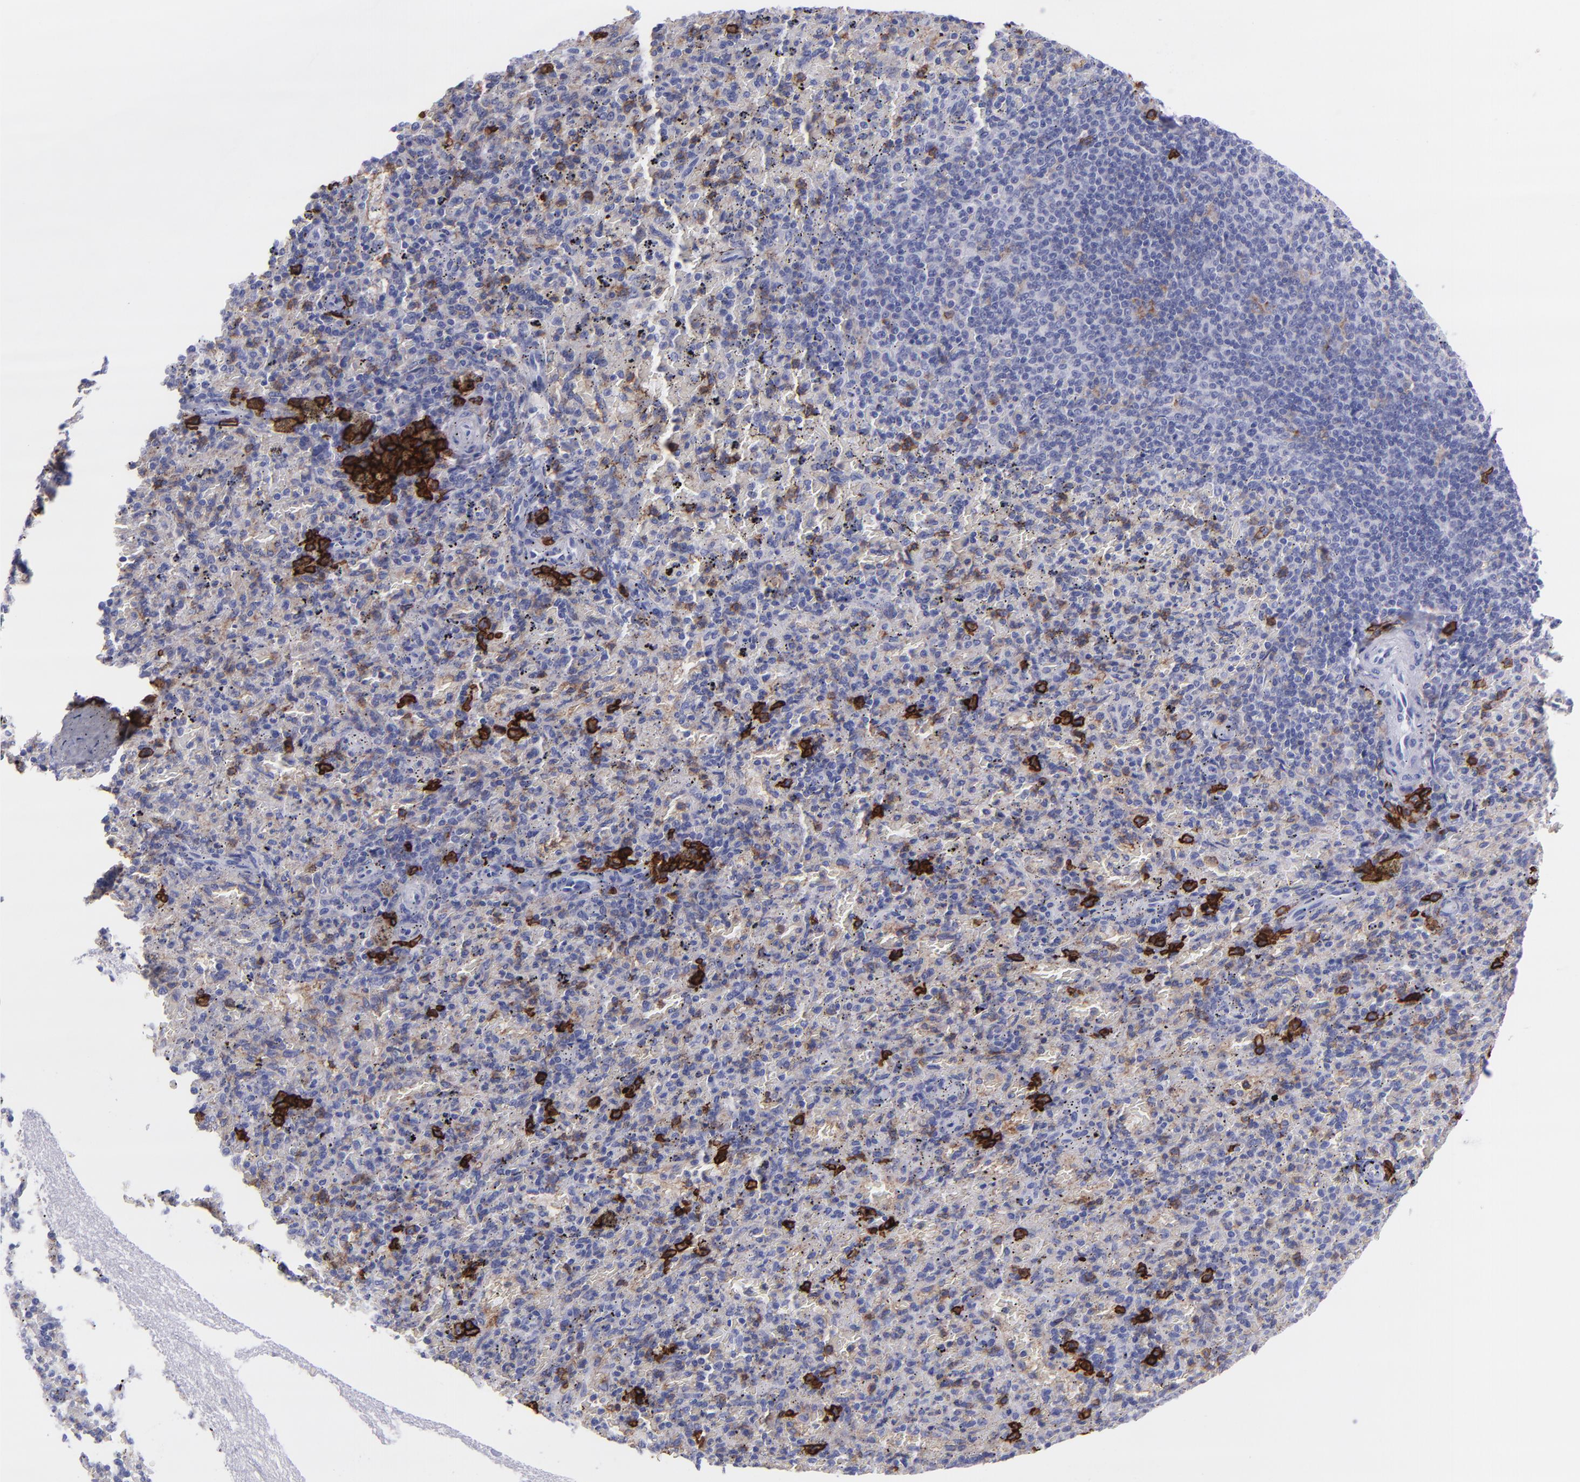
{"staining": {"intensity": "strong", "quantity": "<25%", "location": "cytoplasmic/membranous"}, "tissue": "spleen", "cell_type": "Cells in red pulp", "image_type": "normal", "snomed": [{"axis": "morphology", "description": "Normal tissue, NOS"}, {"axis": "topography", "description": "Spleen"}], "caption": "Cells in red pulp reveal medium levels of strong cytoplasmic/membranous positivity in approximately <25% of cells in benign human spleen. (DAB (3,3'-diaminobenzidine) IHC with brightfield microscopy, high magnification).", "gene": "CD38", "patient": {"sex": "female", "age": 43}}